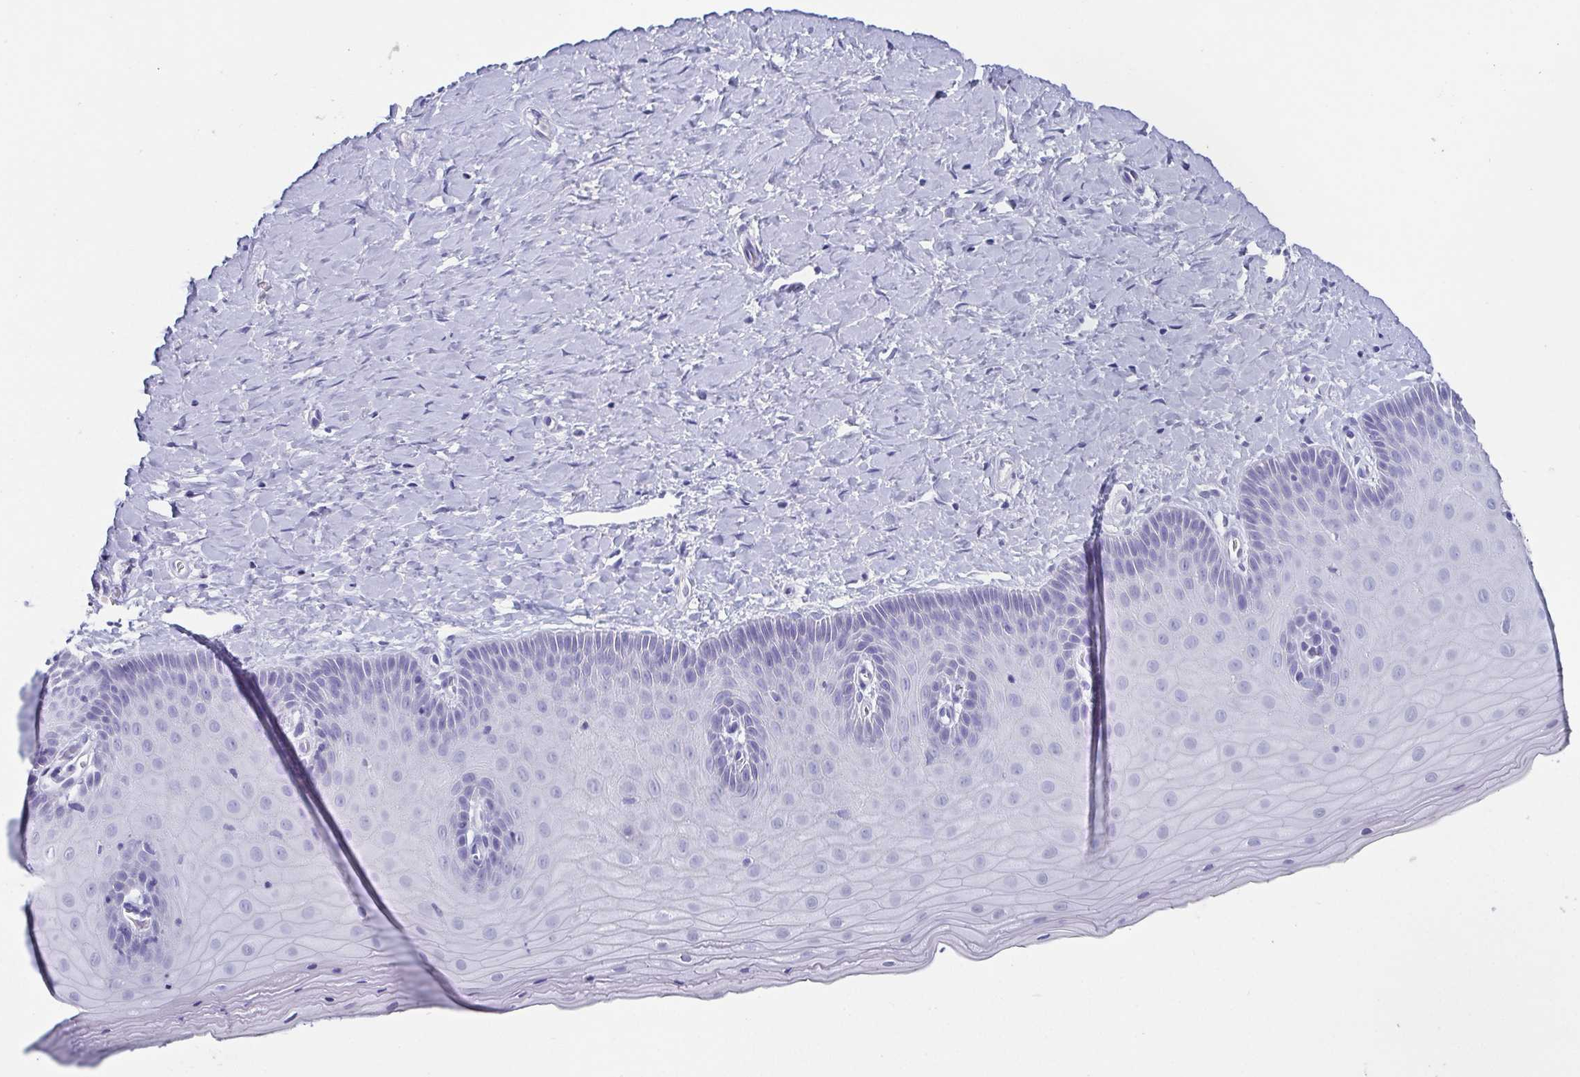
{"staining": {"intensity": "negative", "quantity": "none", "location": "none"}, "tissue": "cervix", "cell_type": "Glandular cells", "image_type": "normal", "snomed": [{"axis": "morphology", "description": "Normal tissue, NOS"}, {"axis": "topography", "description": "Cervix"}], "caption": "Immunohistochemistry (IHC) micrograph of benign cervix: human cervix stained with DAB exhibits no significant protein positivity in glandular cells.", "gene": "SCGN", "patient": {"sex": "female", "age": 37}}